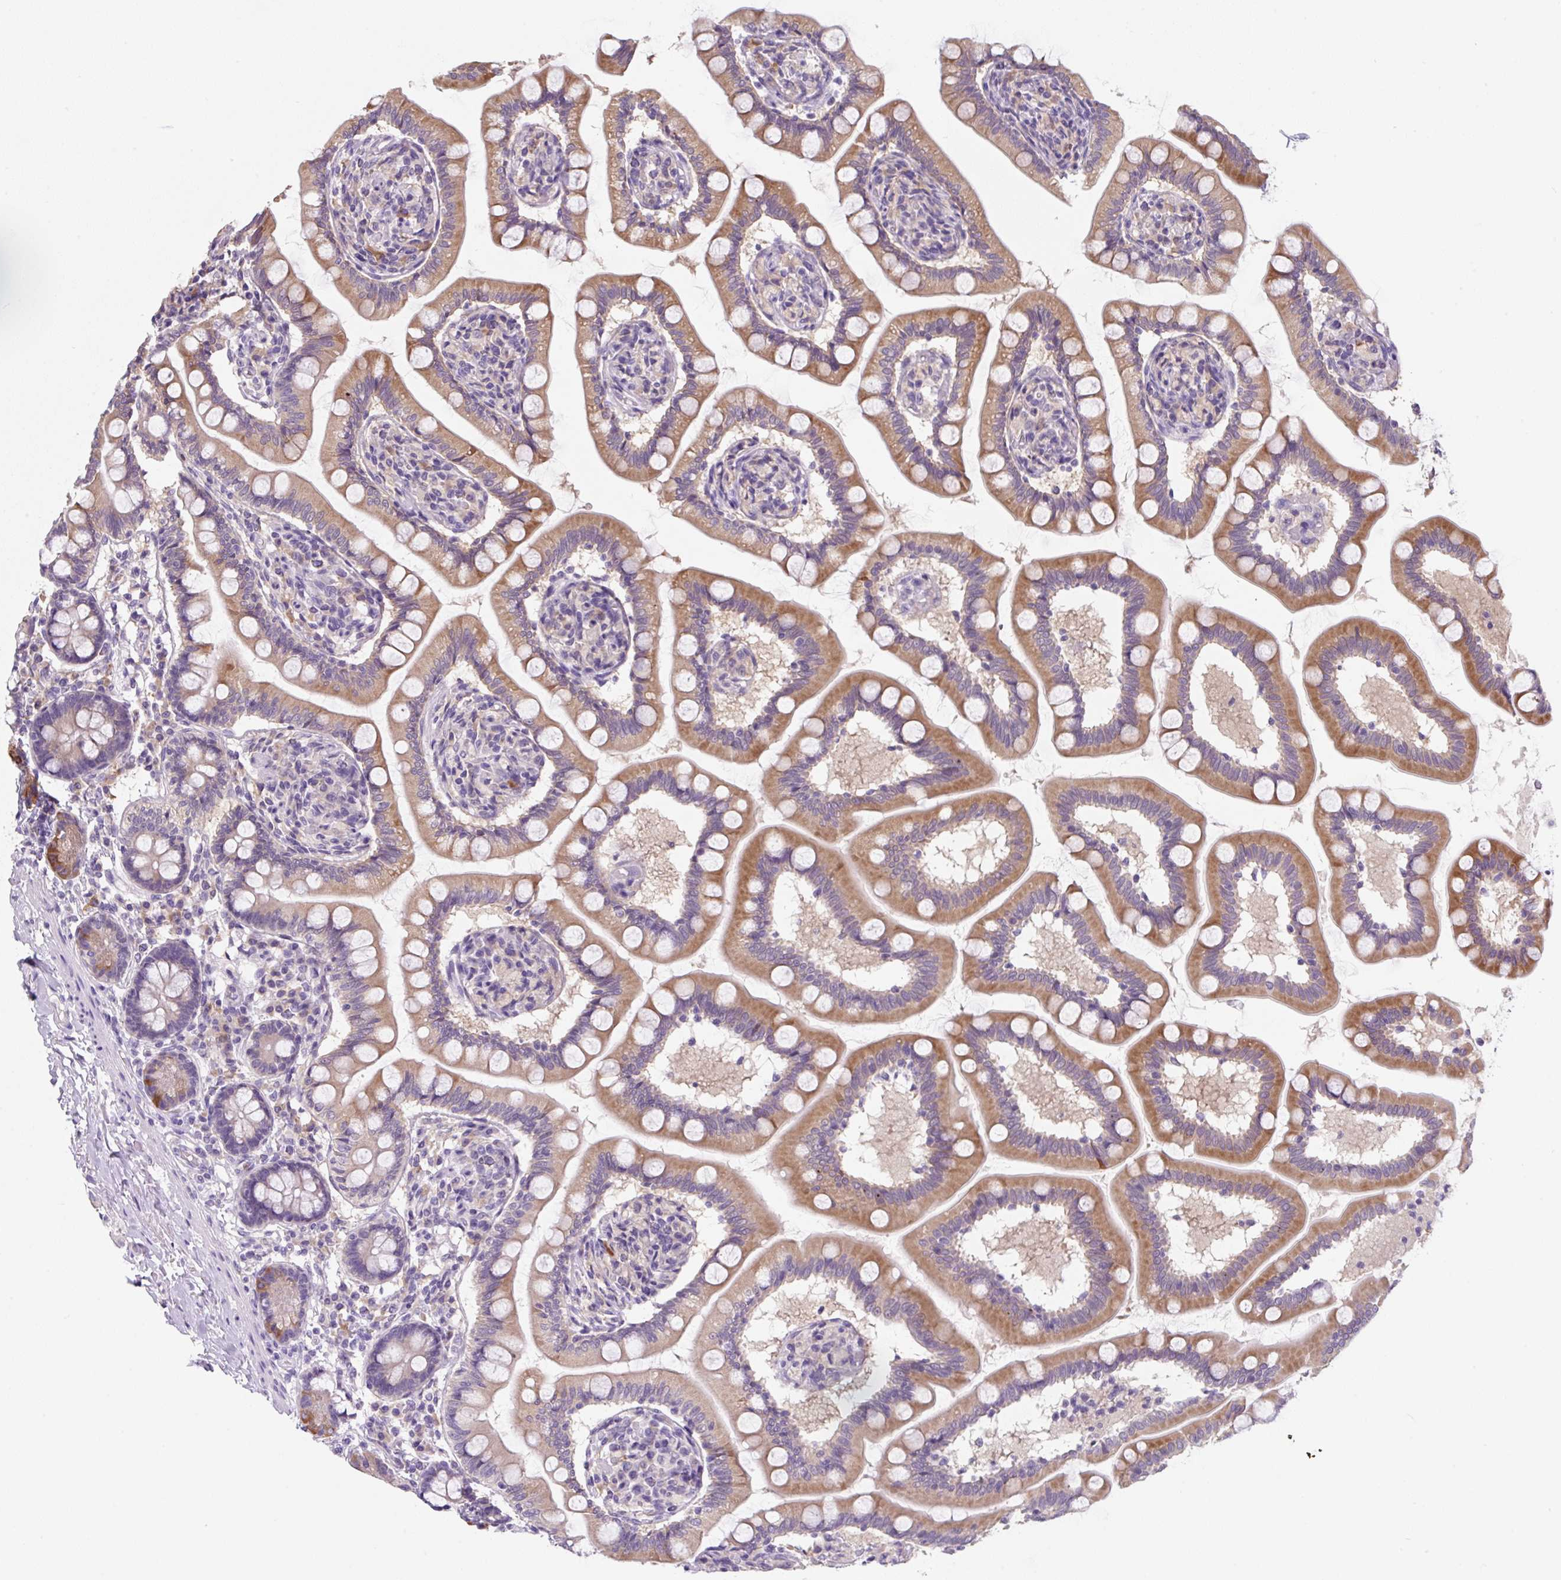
{"staining": {"intensity": "moderate", "quantity": ">75%", "location": "cytoplasmic/membranous"}, "tissue": "small intestine", "cell_type": "Glandular cells", "image_type": "normal", "snomed": [{"axis": "morphology", "description": "Normal tissue, NOS"}, {"axis": "topography", "description": "Small intestine"}], "caption": "IHC histopathology image of normal human small intestine stained for a protein (brown), which exhibits medium levels of moderate cytoplasmic/membranous expression in approximately >75% of glandular cells.", "gene": "FZD5", "patient": {"sex": "female", "age": 64}}